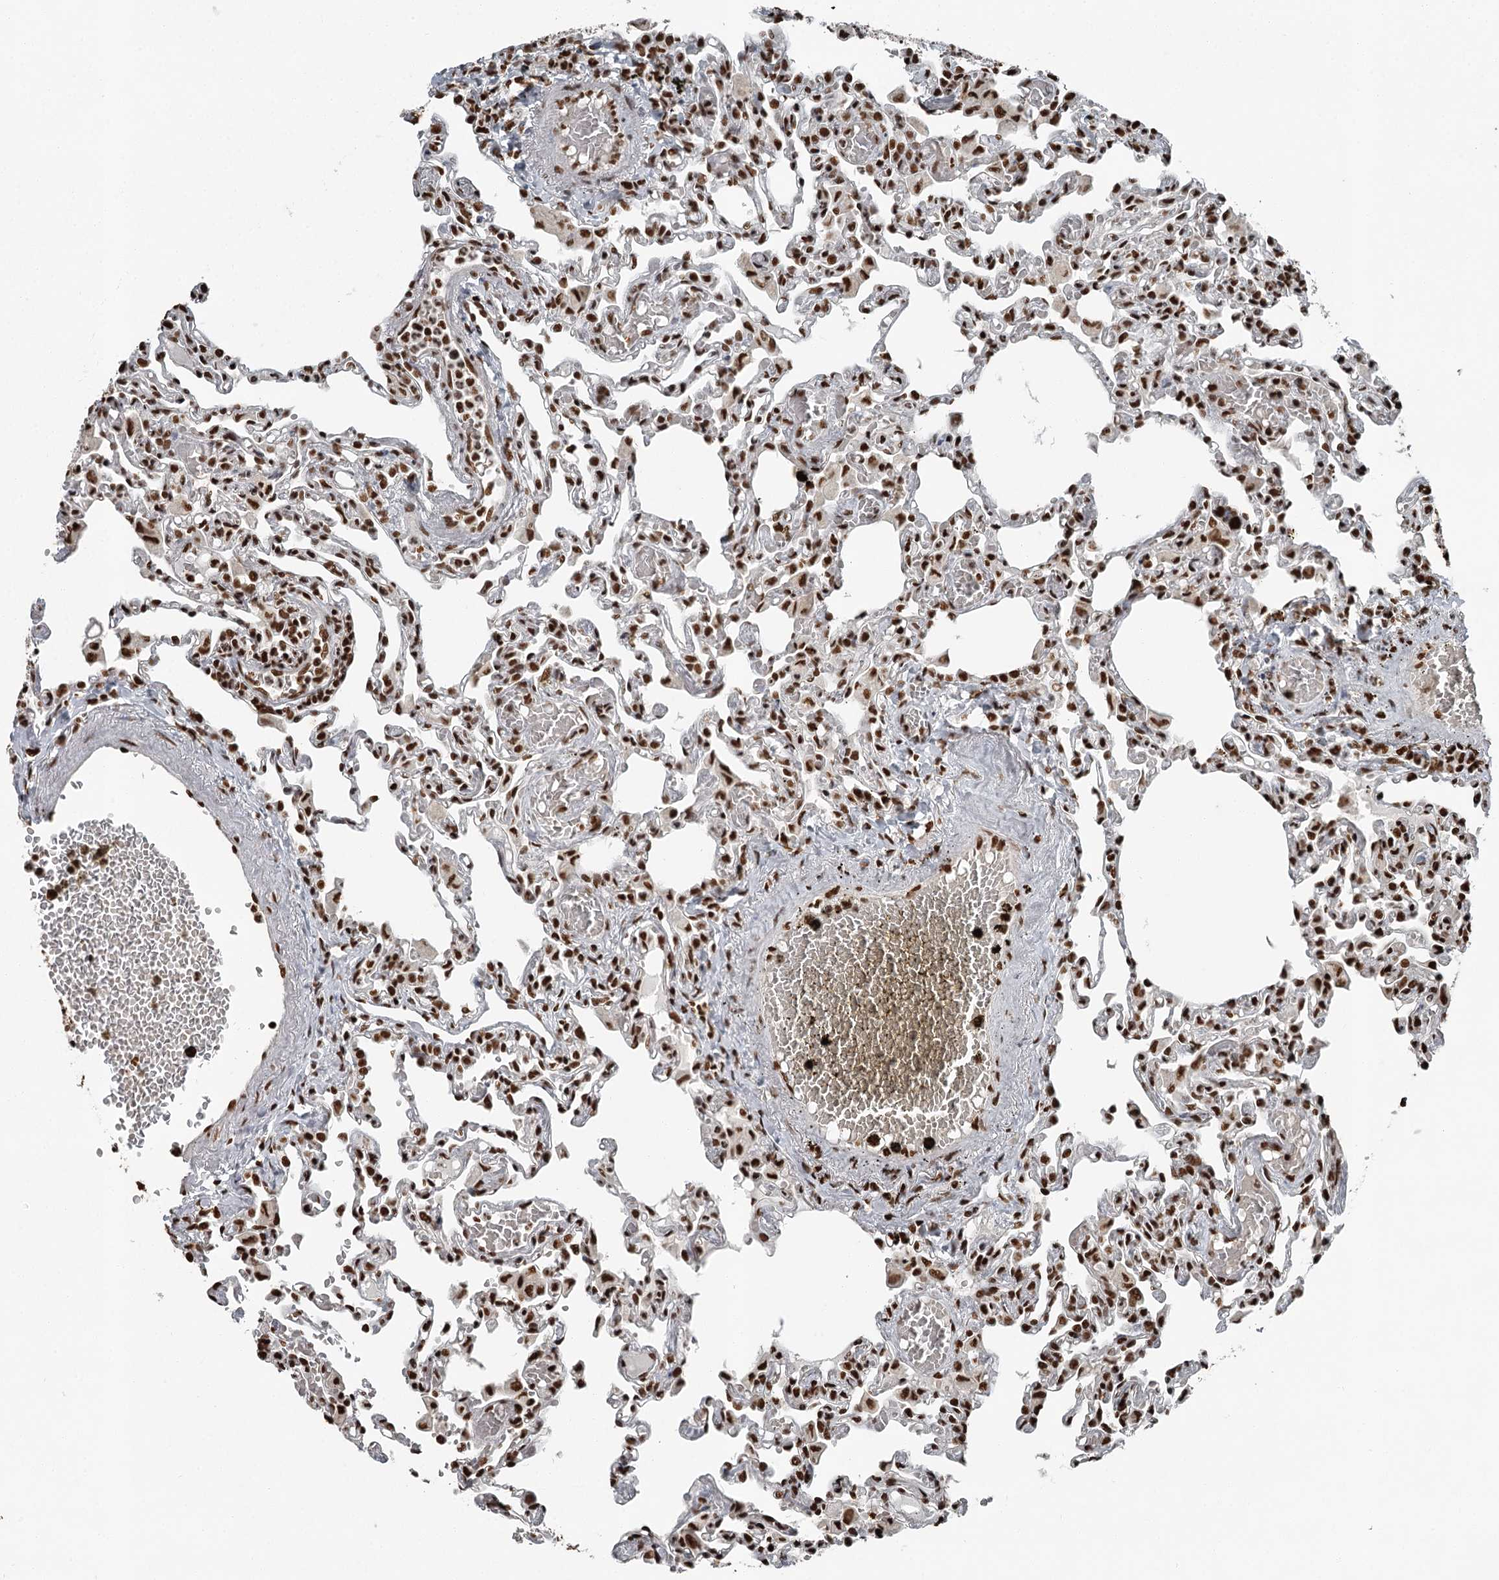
{"staining": {"intensity": "strong", "quantity": ">75%", "location": "nuclear"}, "tissue": "lung", "cell_type": "Alveolar cells", "image_type": "normal", "snomed": [{"axis": "morphology", "description": "Normal tissue, NOS"}, {"axis": "topography", "description": "Bronchus"}, {"axis": "topography", "description": "Lung"}], "caption": "A high amount of strong nuclear staining is appreciated in about >75% of alveolar cells in unremarkable lung. (Brightfield microscopy of DAB IHC at high magnification).", "gene": "RBBP7", "patient": {"sex": "female", "age": 49}}